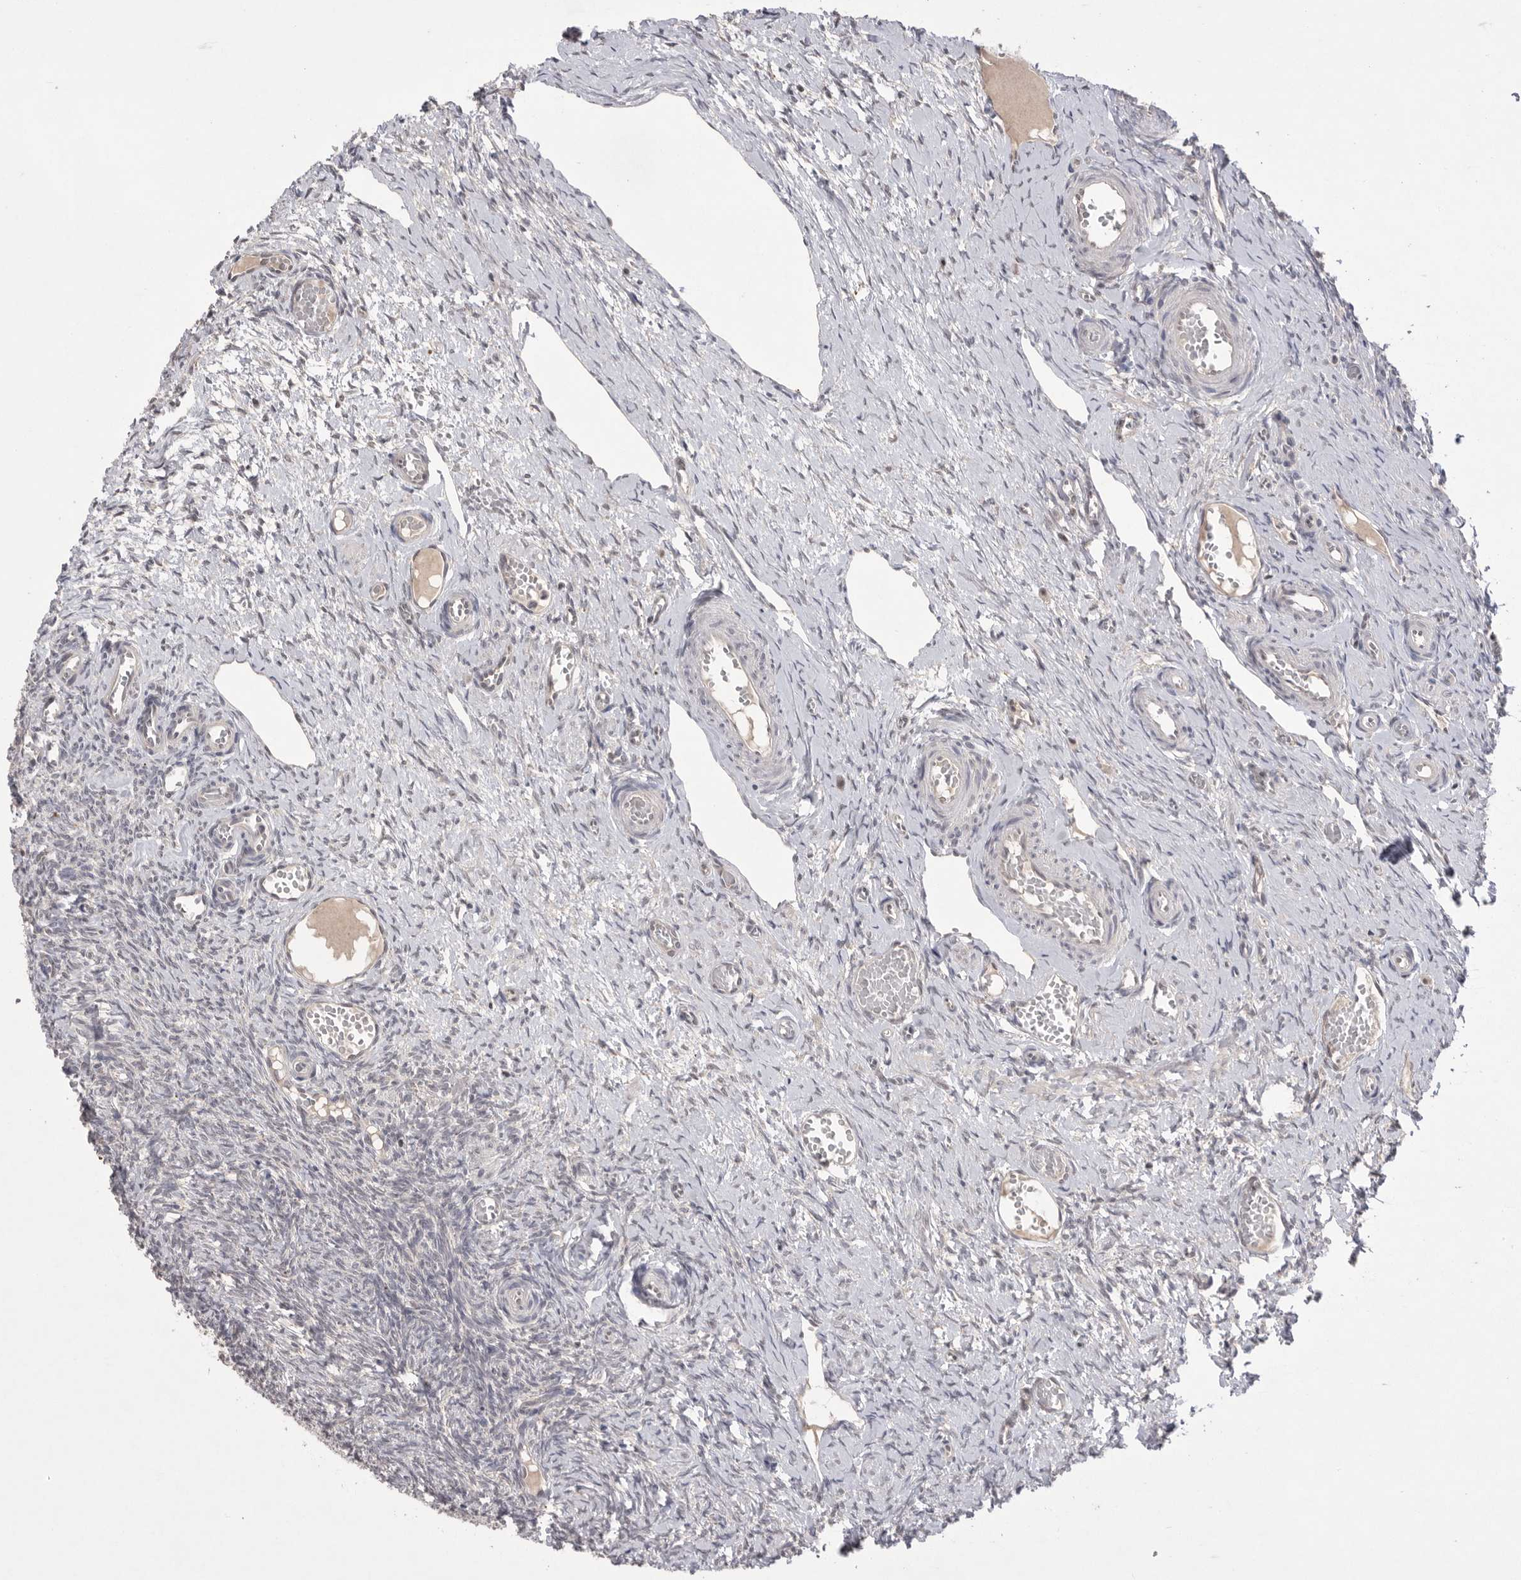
{"staining": {"intensity": "negative", "quantity": "none", "location": "none"}, "tissue": "ovary", "cell_type": "Ovarian stroma cells", "image_type": "normal", "snomed": [{"axis": "morphology", "description": "Adenocarcinoma, NOS"}, {"axis": "topography", "description": "Endometrium"}], "caption": "DAB (3,3'-diaminobenzidine) immunohistochemical staining of normal human ovary demonstrates no significant positivity in ovarian stroma cells. (IHC, brightfield microscopy, high magnification).", "gene": "HUS1", "patient": {"sex": "female", "age": 32}}